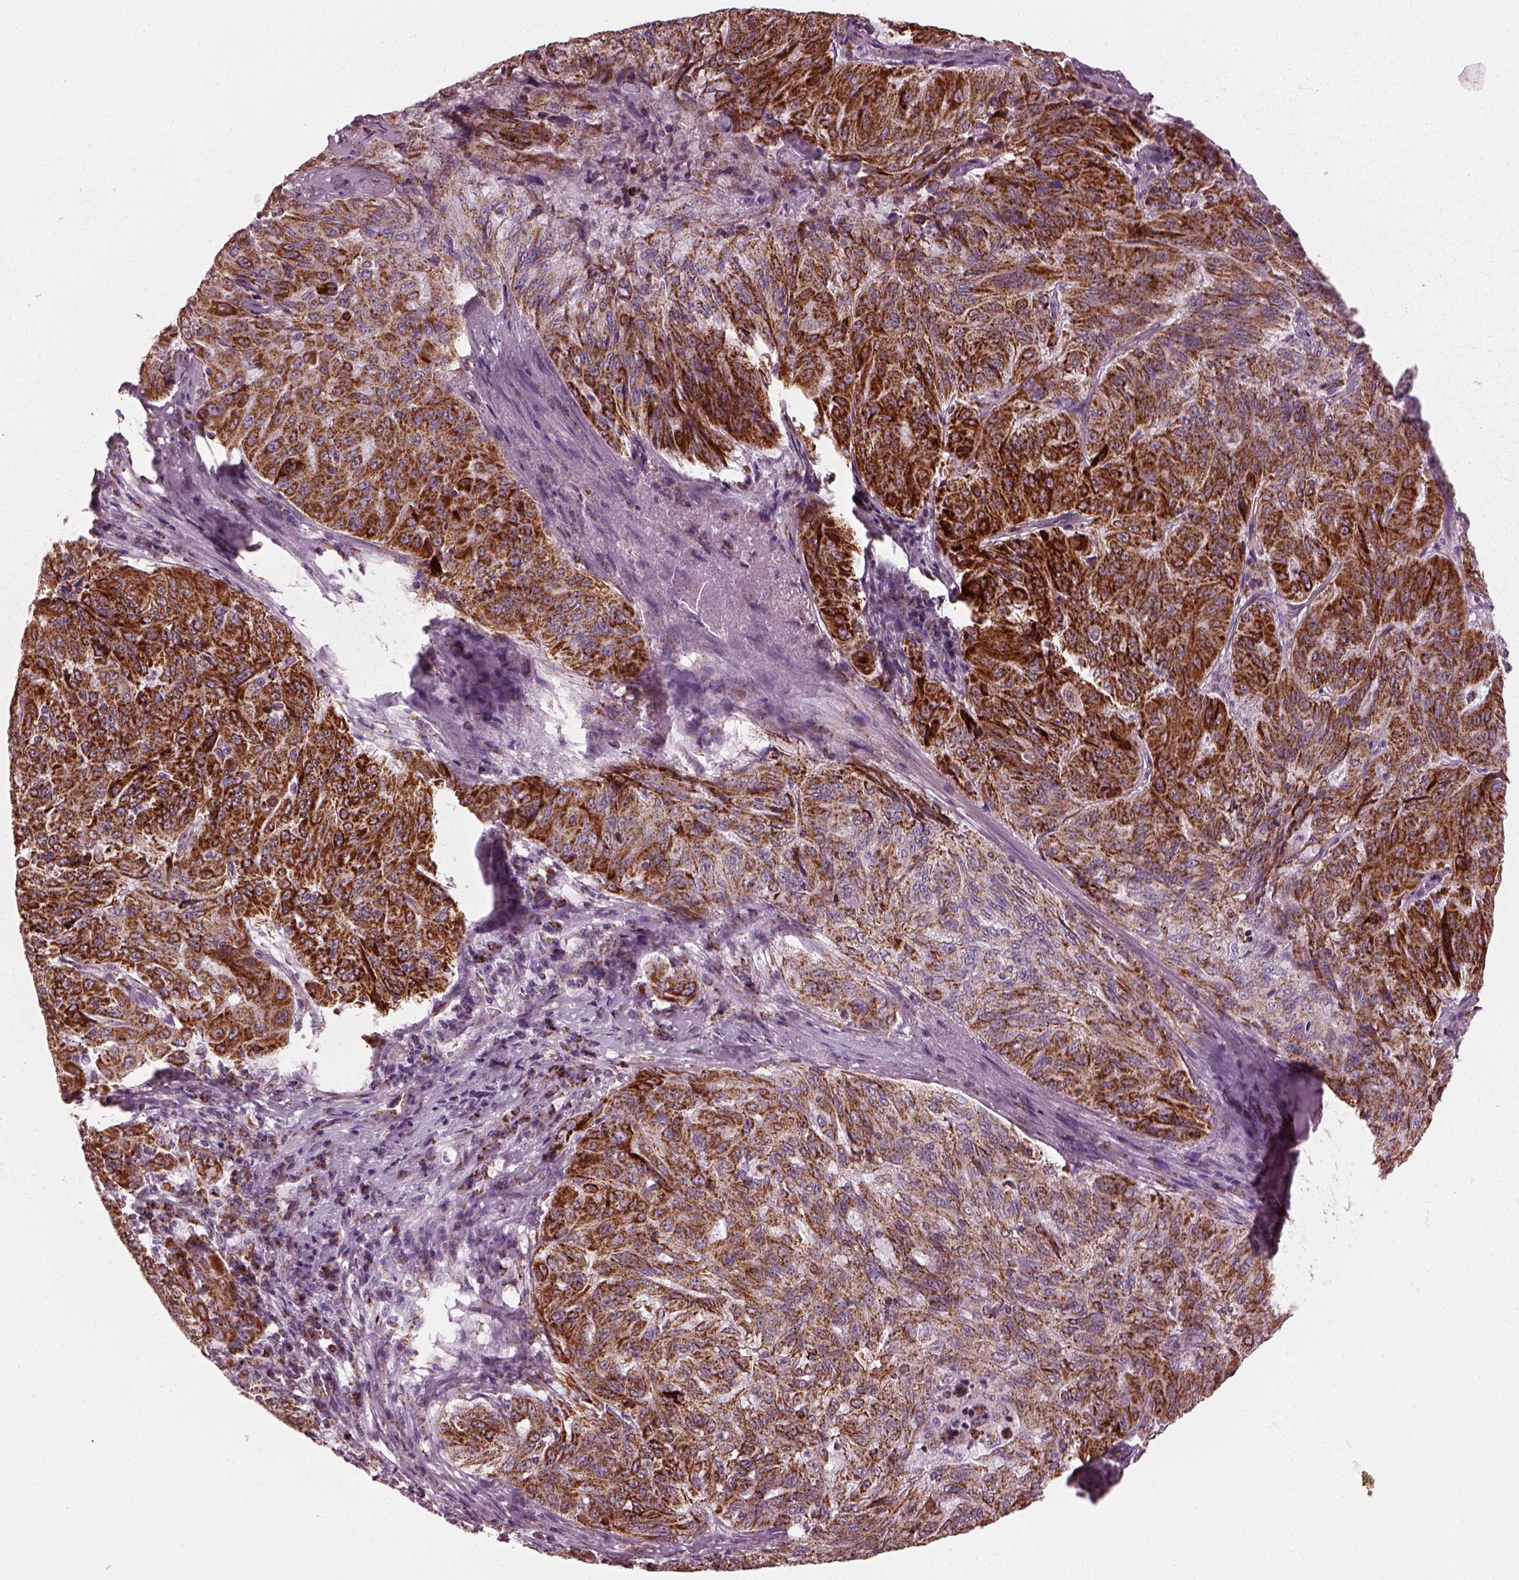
{"staining": {"intensity": "strong", "quantity": ">75%", "location": "cytoplasmic/membranous"}, "tissue": "pancreatic cancer", "cell_type": "Tumor cells", "image_type": "cancer", "snomed": [{"axis": "morphology", "description": "Adenocarcinoma, NOS"}, {"axis": "topography", "description": "Pancreas"}], "caption": "Immunohistochemistry (IHC) (DAB (3,3'-diaminobenzidine)) staining of pancreatic adenocarcinoma reveals strong cytoplasmic/membranous protein positivity in about >75% of tumor cells.", "gene": "ATP5MF", "patient": {"sex": "male", "age": 63}}